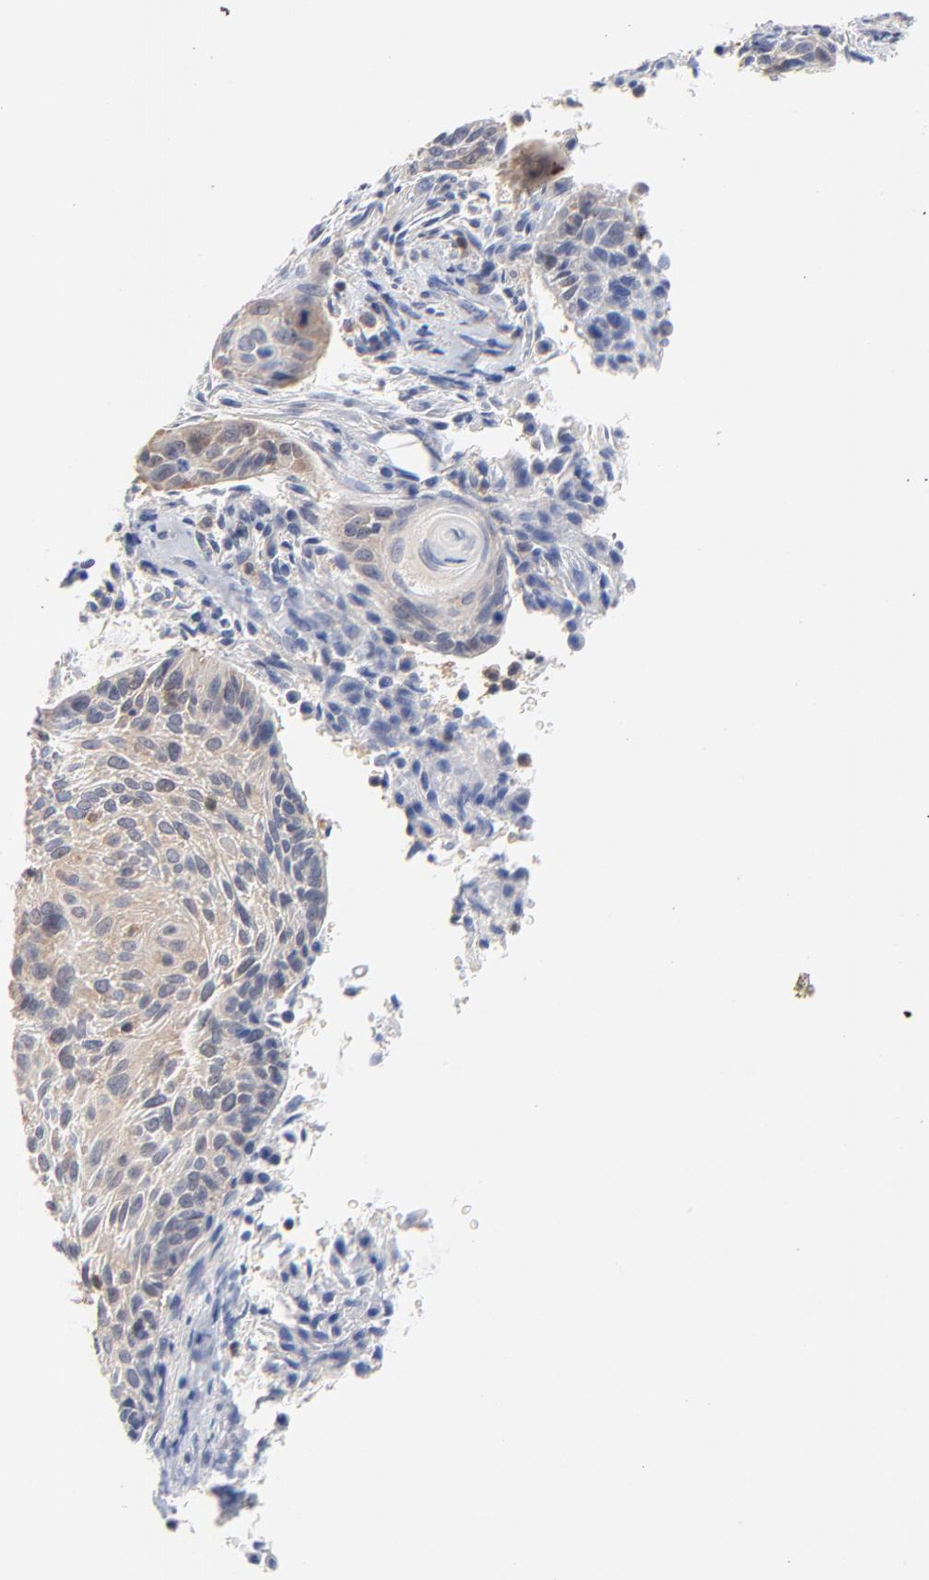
{"staining": {"intensity": "weak", "quantity": ">75%", "location": "cytoplasmic/membranous"}, "tissue": "cervical cancer", "cell_type": "Tumor cells", "image_type": "cancer", "snomed": [{"axis": "morphology", "description": "Squamous cell carcinoma, NOS"}, {"axis": "topography", "description": "Cervix"}], "caption": "Protein analysis of cervical cancer tissue exhibits weak cytoplasmic/membranous expression in approximately >75% of tumor cells. The protein is stained brown, and the nuclei are stained in blue (DAB IHC with brightfield microscopy, high magnification).", "gene": "CAB39L", "patient": {"sex": "female", "age": 33}}